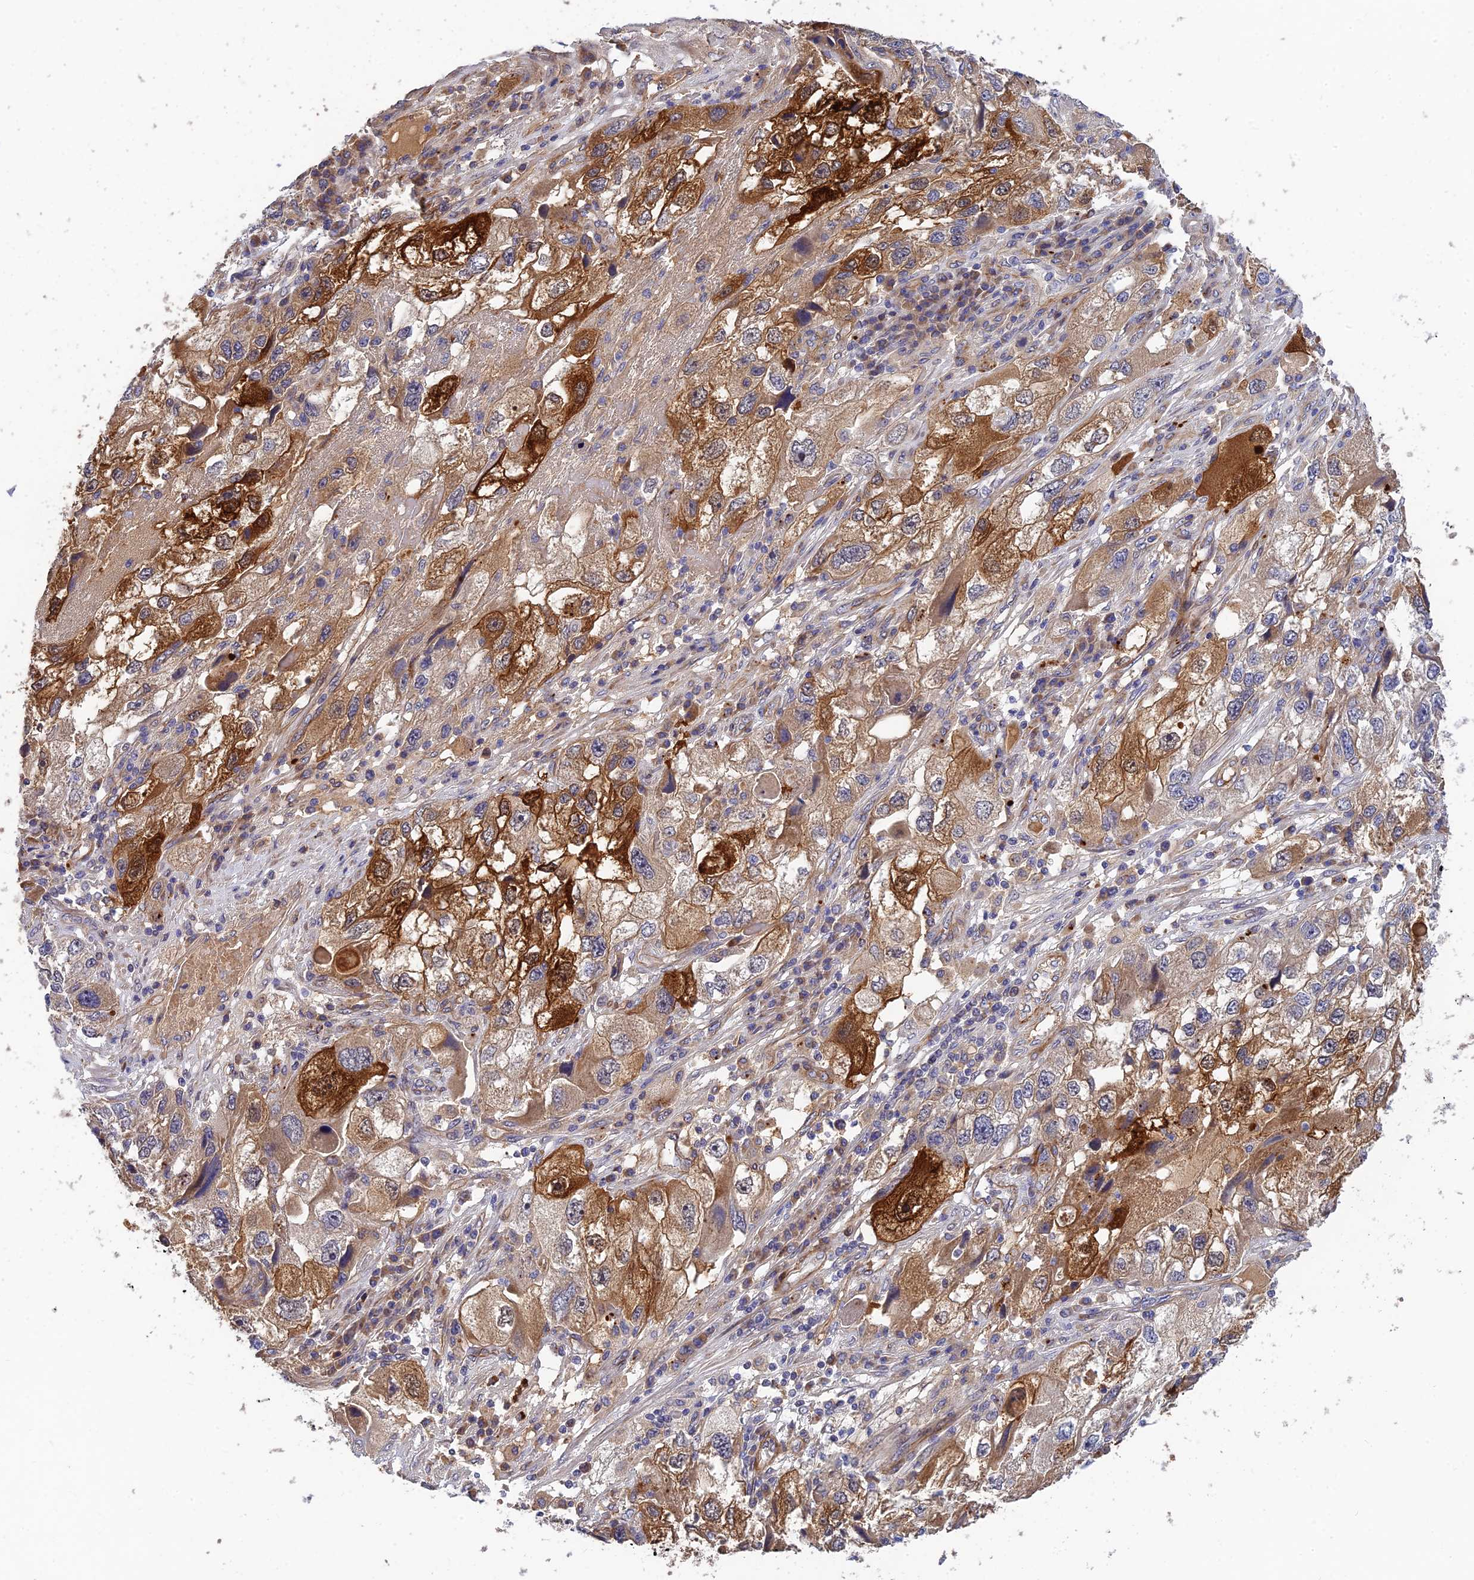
{"staining": {"intensity": "strong", "quantity": "25%-75%", "location": "cytoplasmic/membranous"}, "tissue": "endometrial cancer", "cell_type": "Tumor cells", "image_type": "cancer", "snomed": [{"axis": "morphology", "description": "Adenocarcinoma, NOS"}, {"axis": "topography", "description": "Endometrium"}], "caption": "A brown stain shows strong cytoplasmic/membranous staining of a protein in human endometrial cancer tumor cells.", "gene": "MRPL35", "patient": {"sex": "female", "age": 49}}